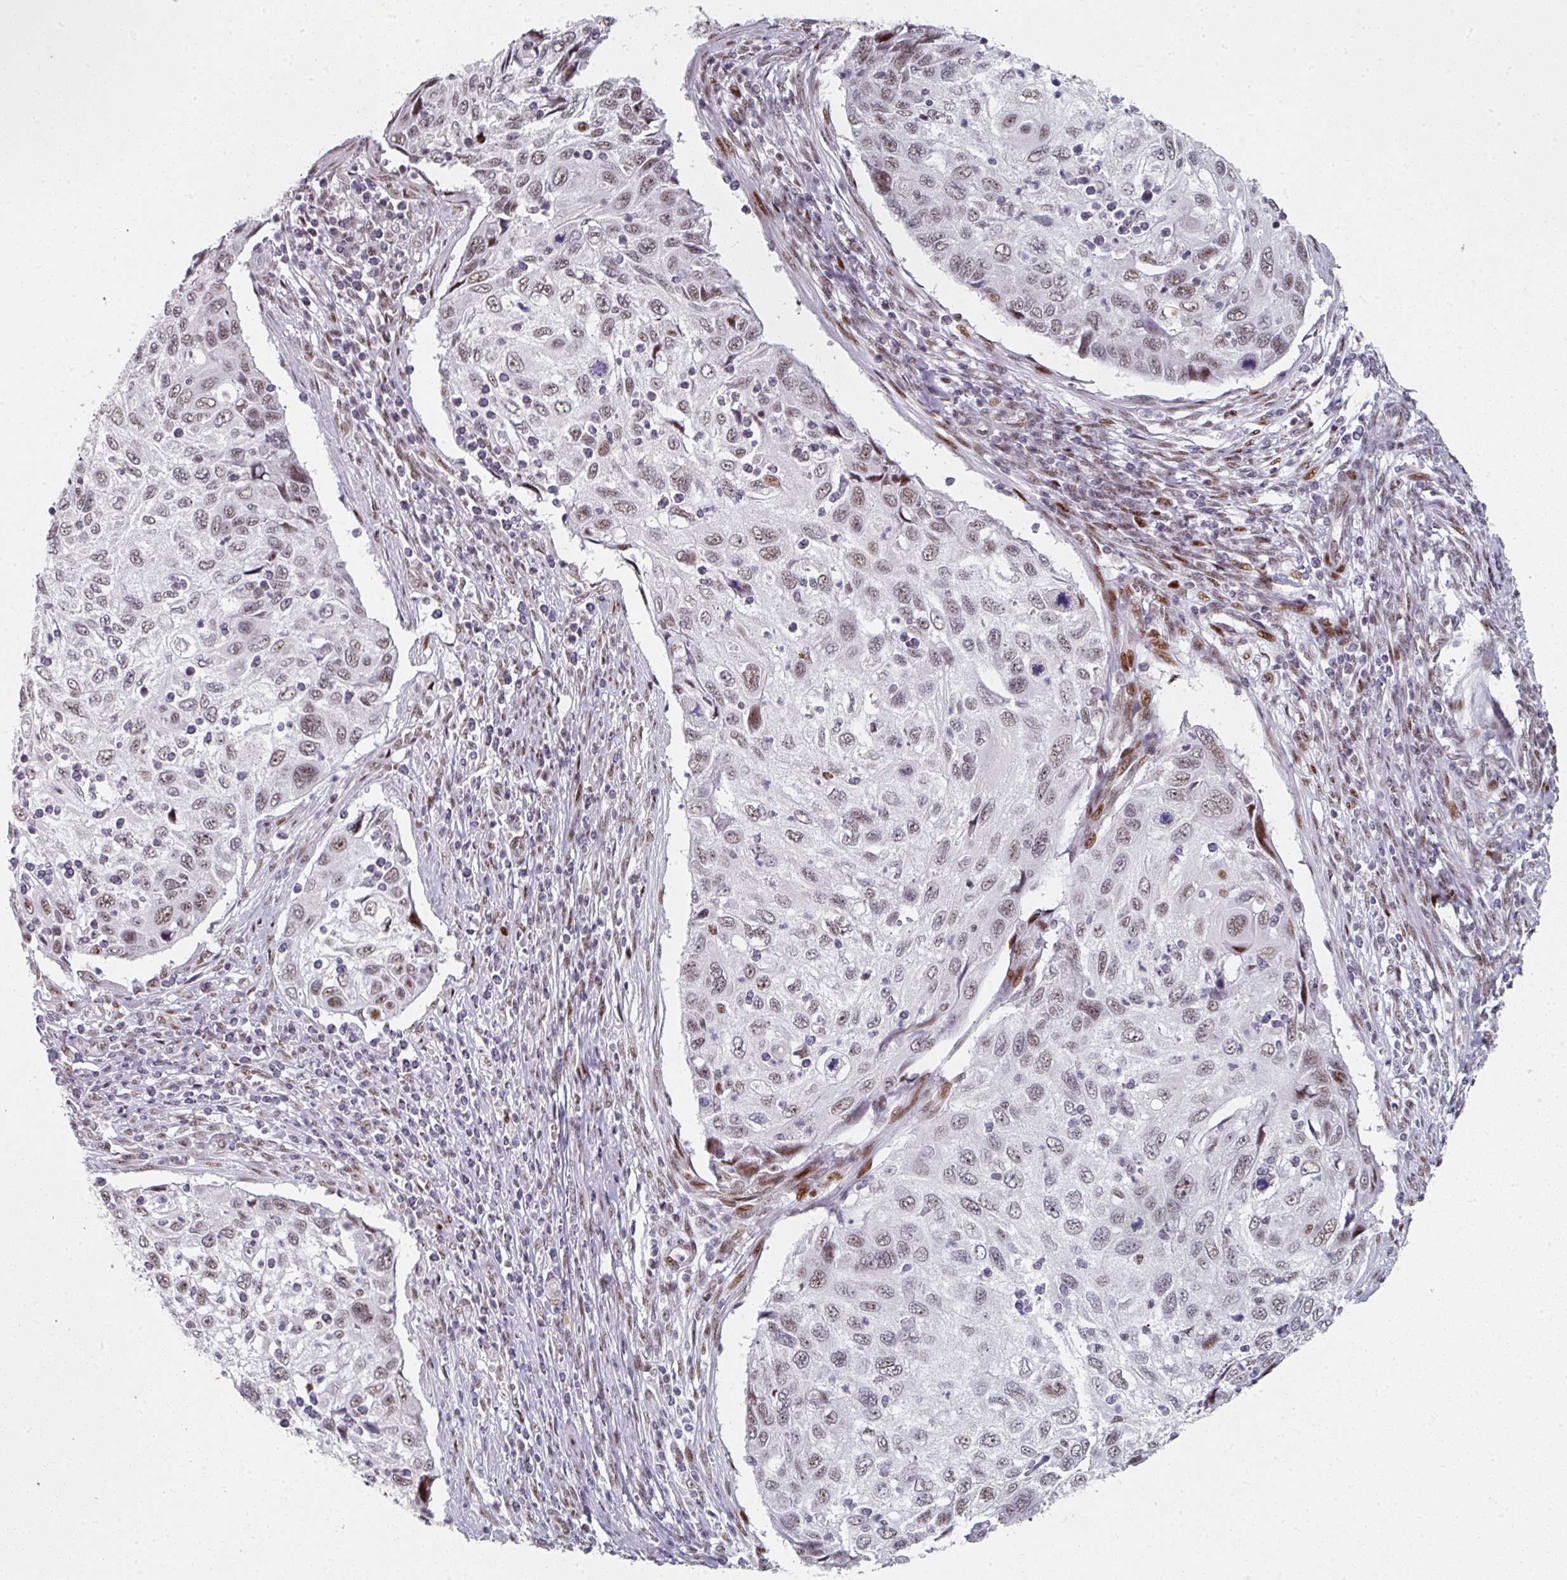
{"staining": {"intensity": "weak", "quantity": ">75%", "location": "nuclear"}, "tissue": "cervical cancer", "cell_type": "Tumor cells", "image_type": "cancer", "snomed": [{"axis": "morphology", "description": "Squamous cell carcinoma, NOS"}, {"axis": "topography", "description": "Cervix"}], "caption": "Immunohistochemical staining of cervical cancer reveals weak nuclear protein positivity in about >75% of tumor cells.", "gene": "SF3B5", "patient": {"sex": "female", "age": 70}}